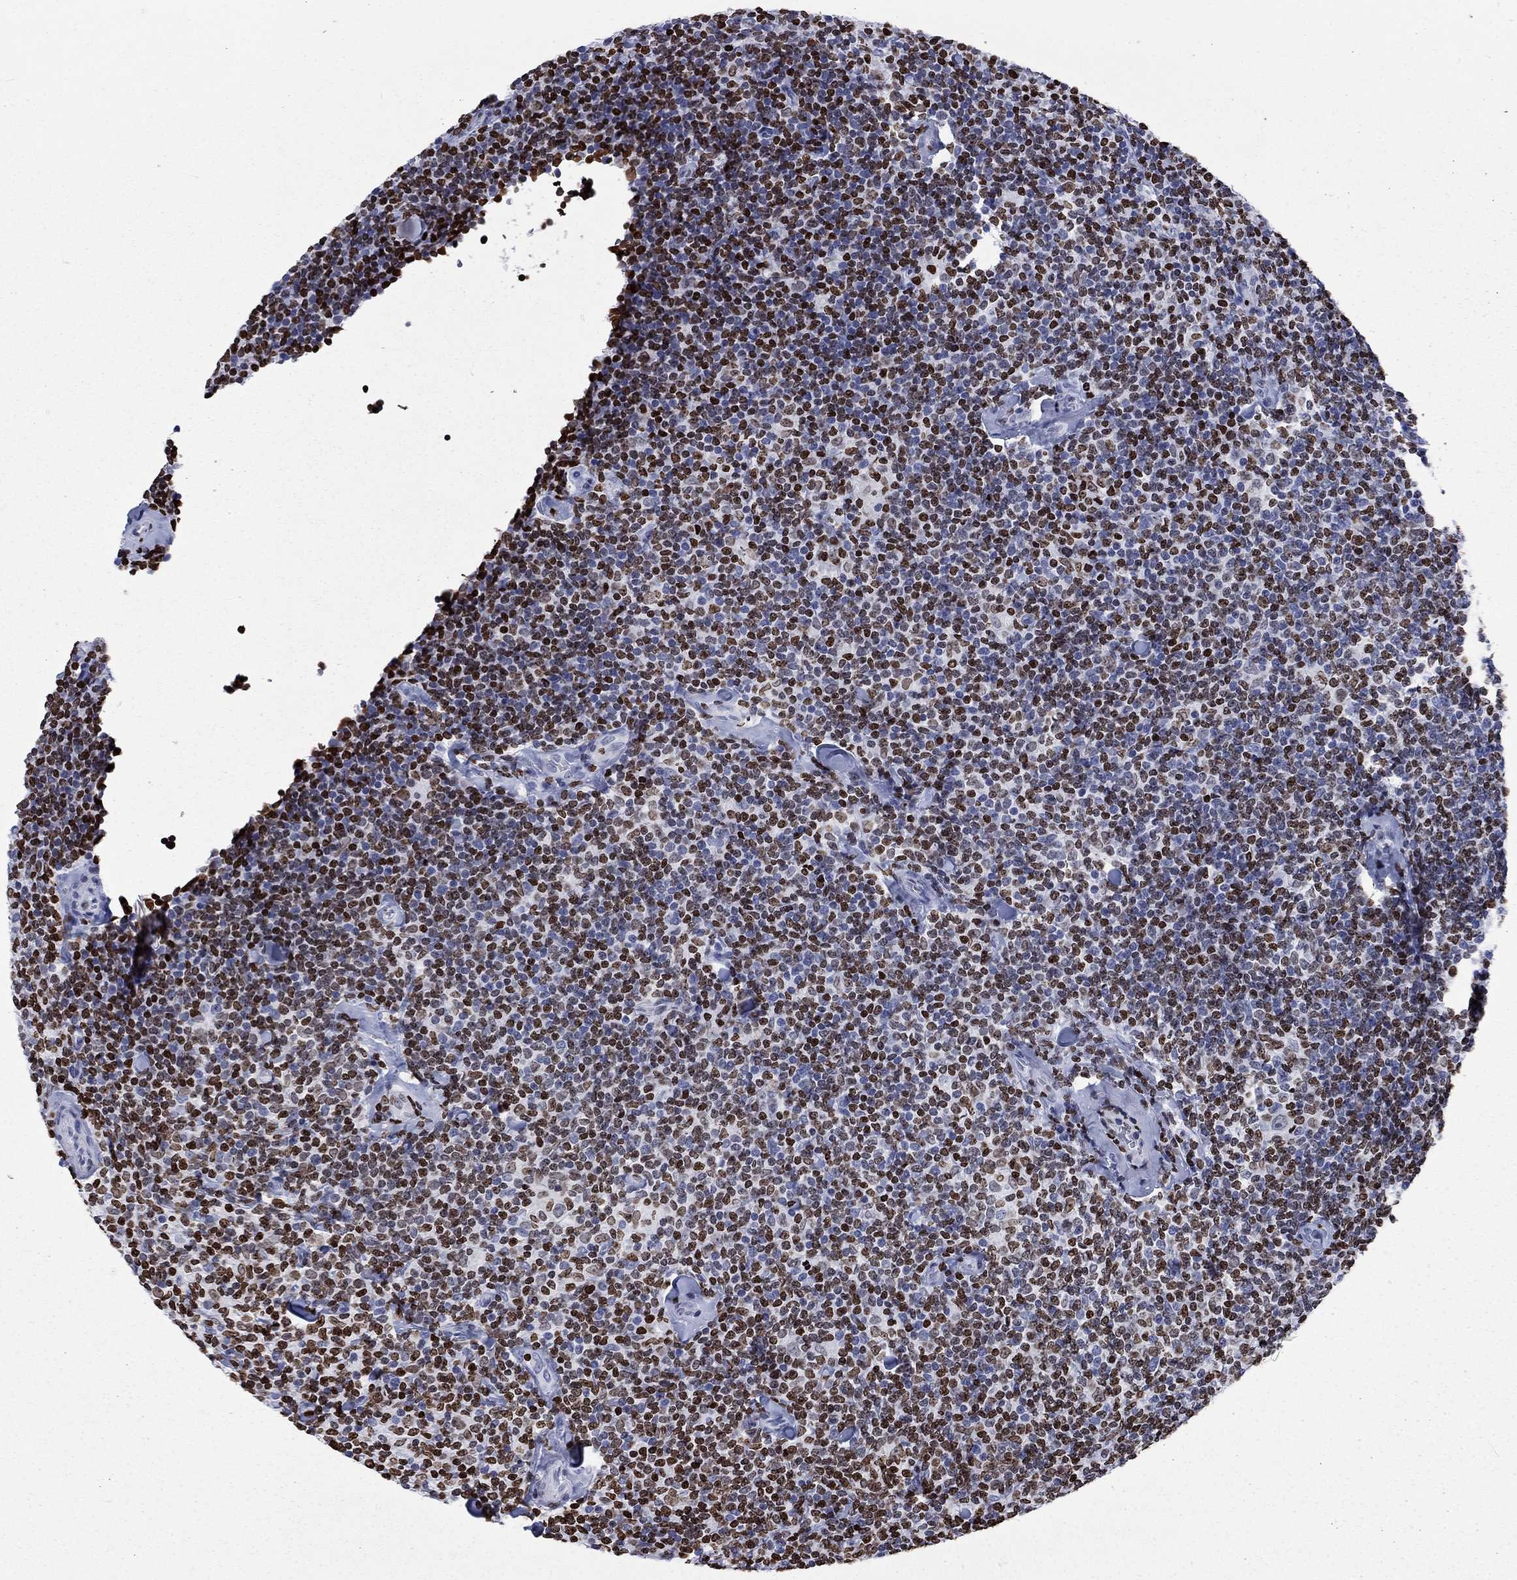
{"staining": {"intensity": "strong", "quantity": "25%-75%", "location": "nuclear"}, "tissue": "lymphoma", "cell_type": "Tumor cells", "image_type": "cancer", "snomed": [{"axis": "morphology", "description": "Malignant lymphoma, non-Hodgkin's type, Low grade"}, {"axis": "topography", "description": "Lymph node"}], "caption": "Protein staining of lymphoma tissue exhibits strong nuclear expression in approximately 25%-75% of tumor cells.", "gene": "H1-5", "patient": {"sex": "female", "age": 56}}